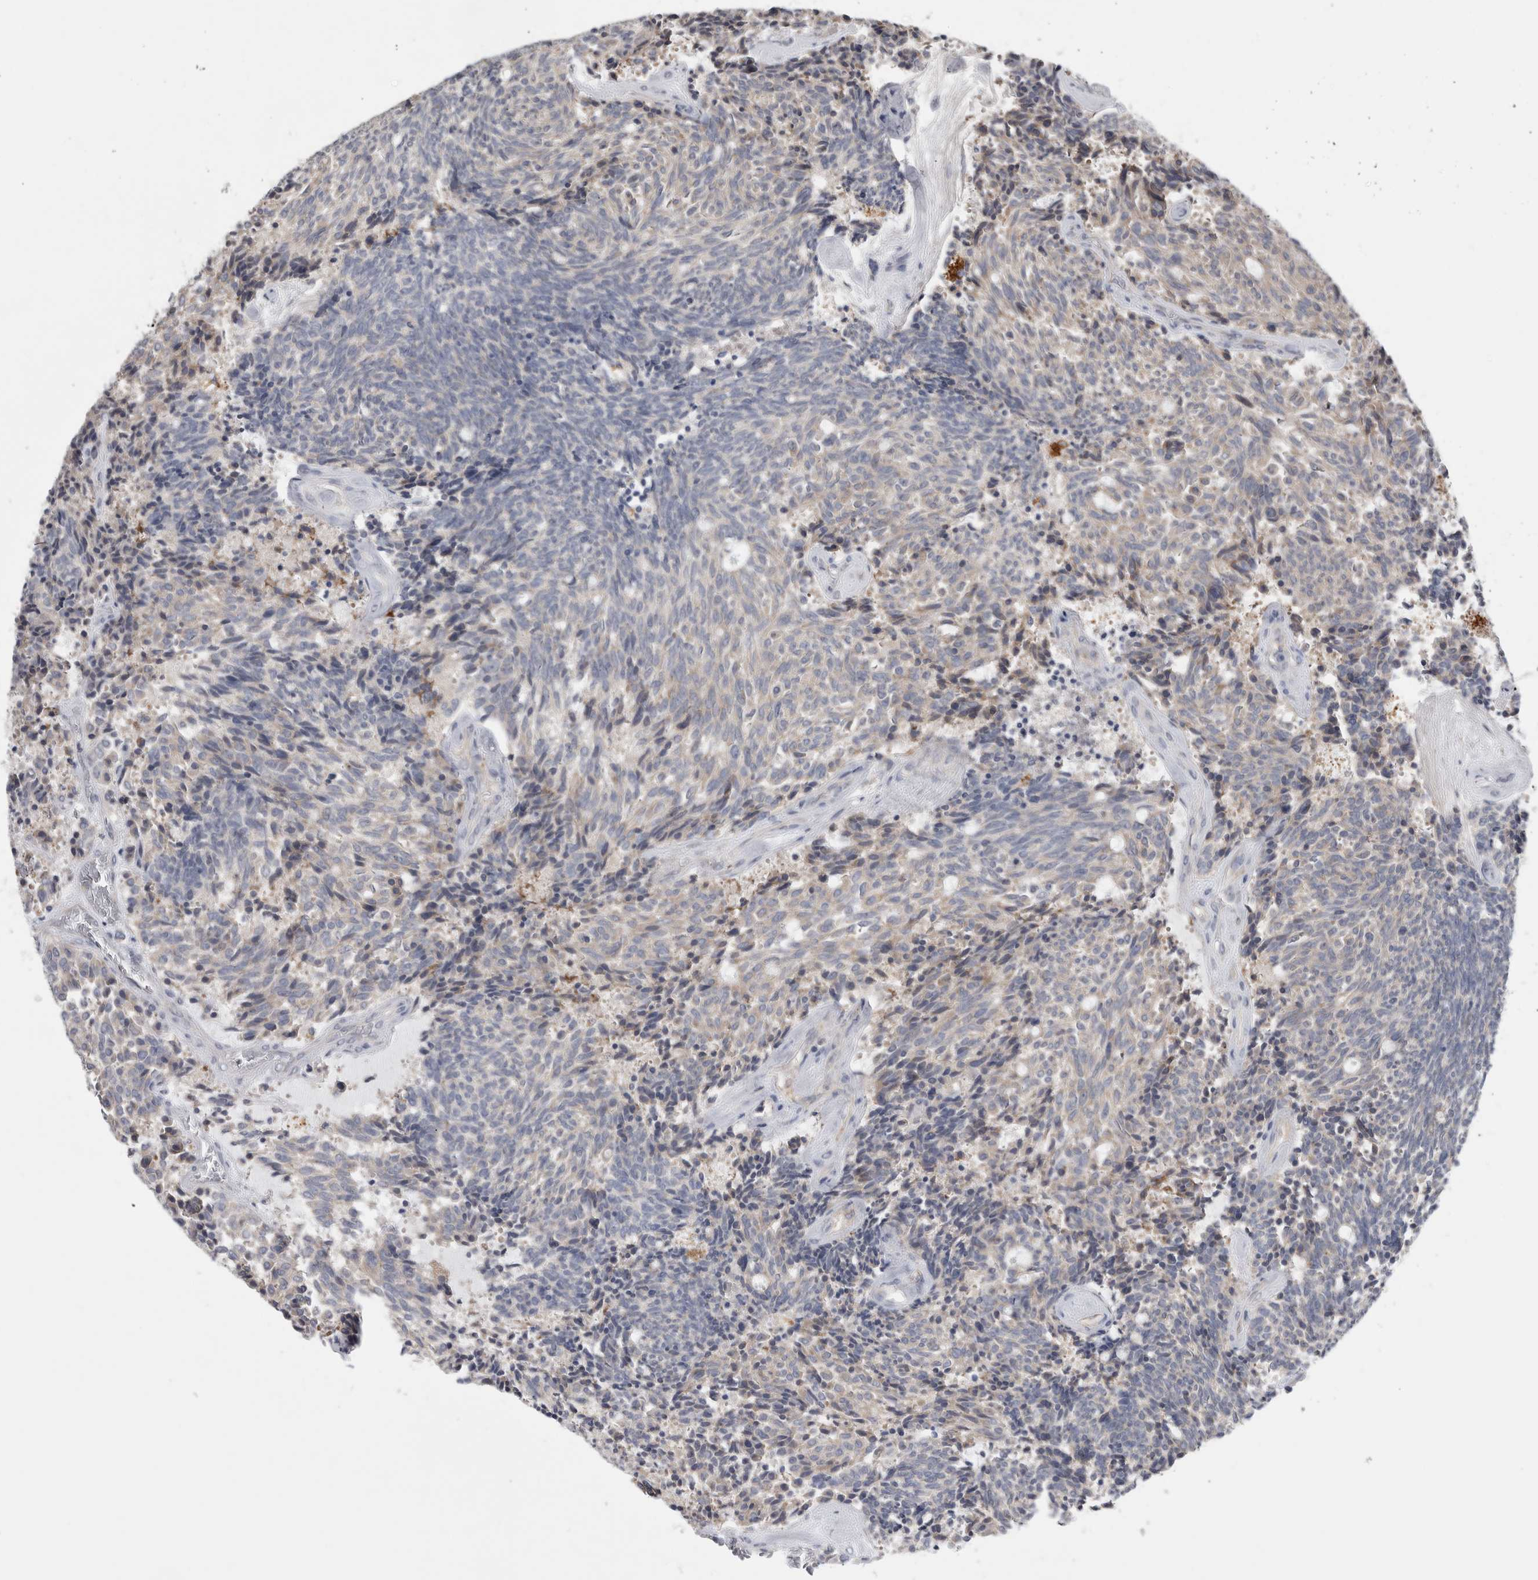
{"staining": {"intensity": "negative", "quantity": "none", "location": "none"}, "tissue": "carcinoid", "cell_type": "Tumor cells", "image_type": "cancer", "snomed": [{"axis": "morphology", "description": "Carcinoid, malignant, NOS"}, {"axis": "topography", "description": "Pancreas"}], "caption": "Immunohistochemistry histopathology image of malignant carcinoid stained for a protein (brown), which displays no expression in tumor cells. Nuclei are stained in blue.", "gene": "ATXN2", "patient": {"sex": "female", "age": 54}}